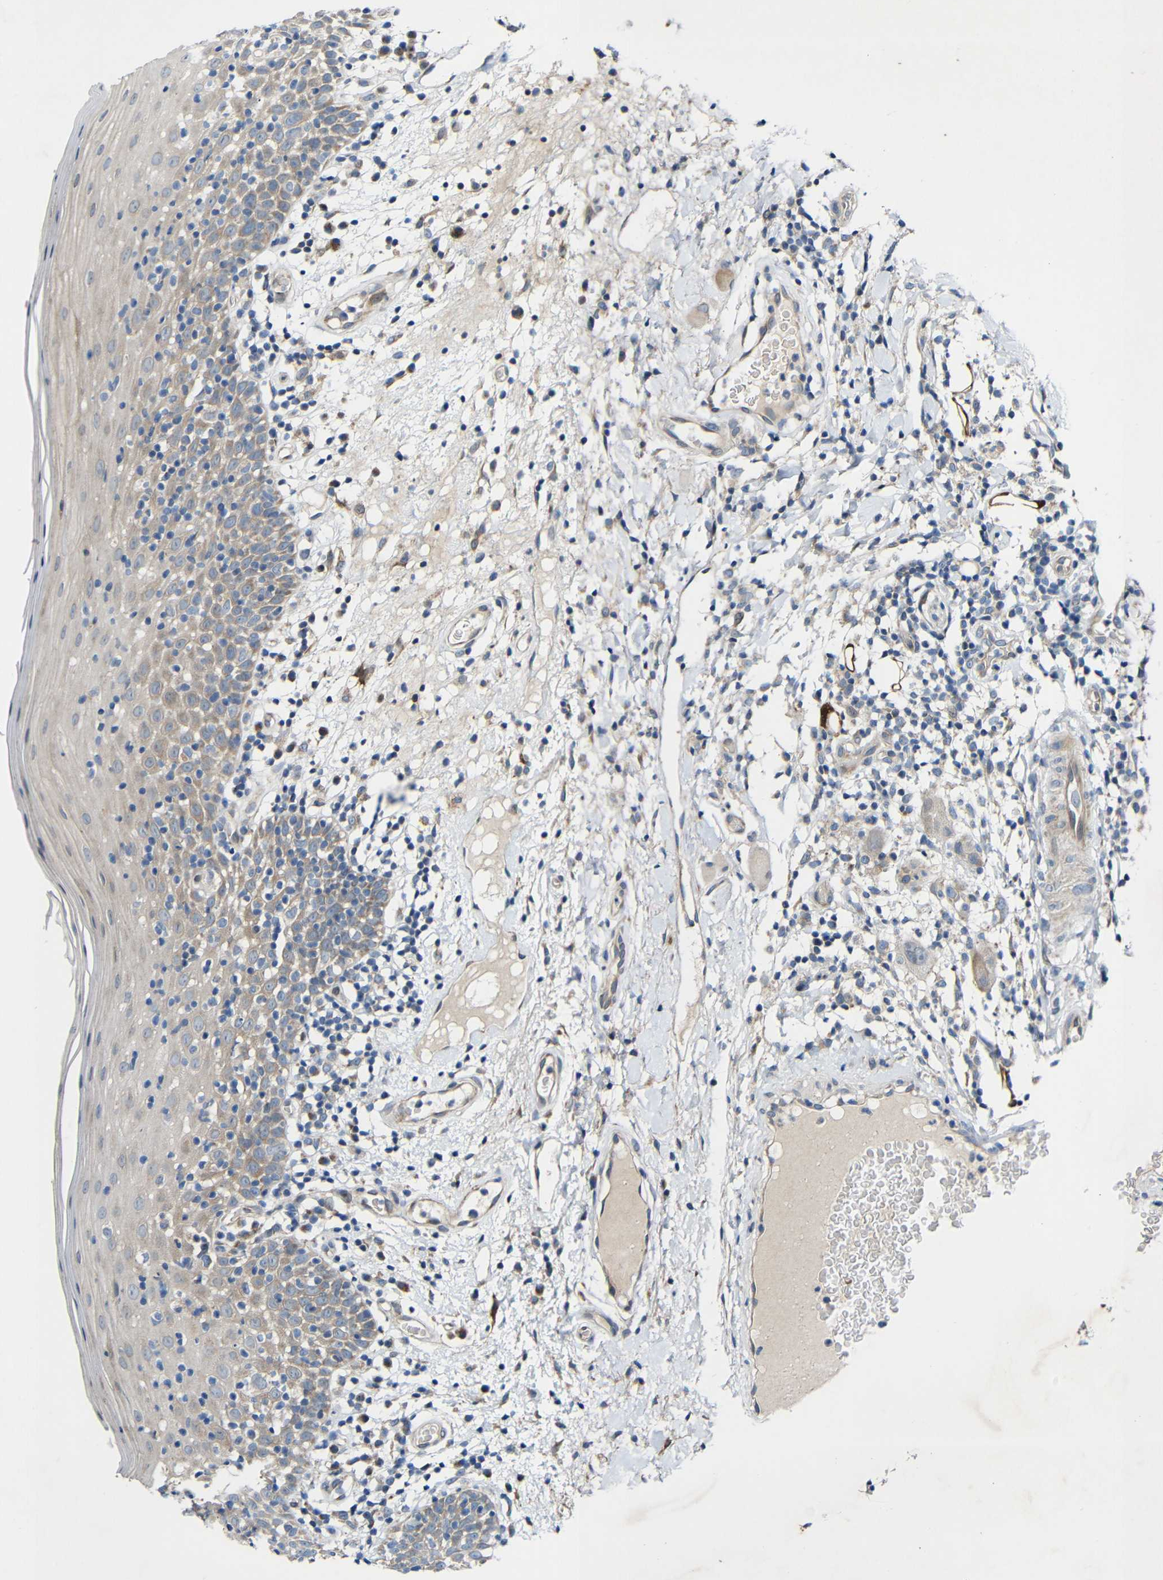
{"staining": {"intensity": "weak", "quantity": ">75%", "location": "cytoplasmic/membranous"}, "tissue": "oral mucosa", "cell_type": "Squamous epithelial cells", "image_type": "normal", "snomed": [{"axis": "morphology", "description": "Normal tissue, NOS"}, {"axis": "morphology", "description": "Squamous cell carcinoma, NOS"}, {"axis": "topography", "description": "Skeletal muscle"}, {"axis": "topography", "description": "Oral tissue"}], "caption": "Immunohistochemical staining of normal oral mucosa shows low levels of weak cytoplasmic/membranous expression in about >75% of squamous epithelial cells.", "gene": "TMEM25", "patient": {"sex": "male", "age": 71}}